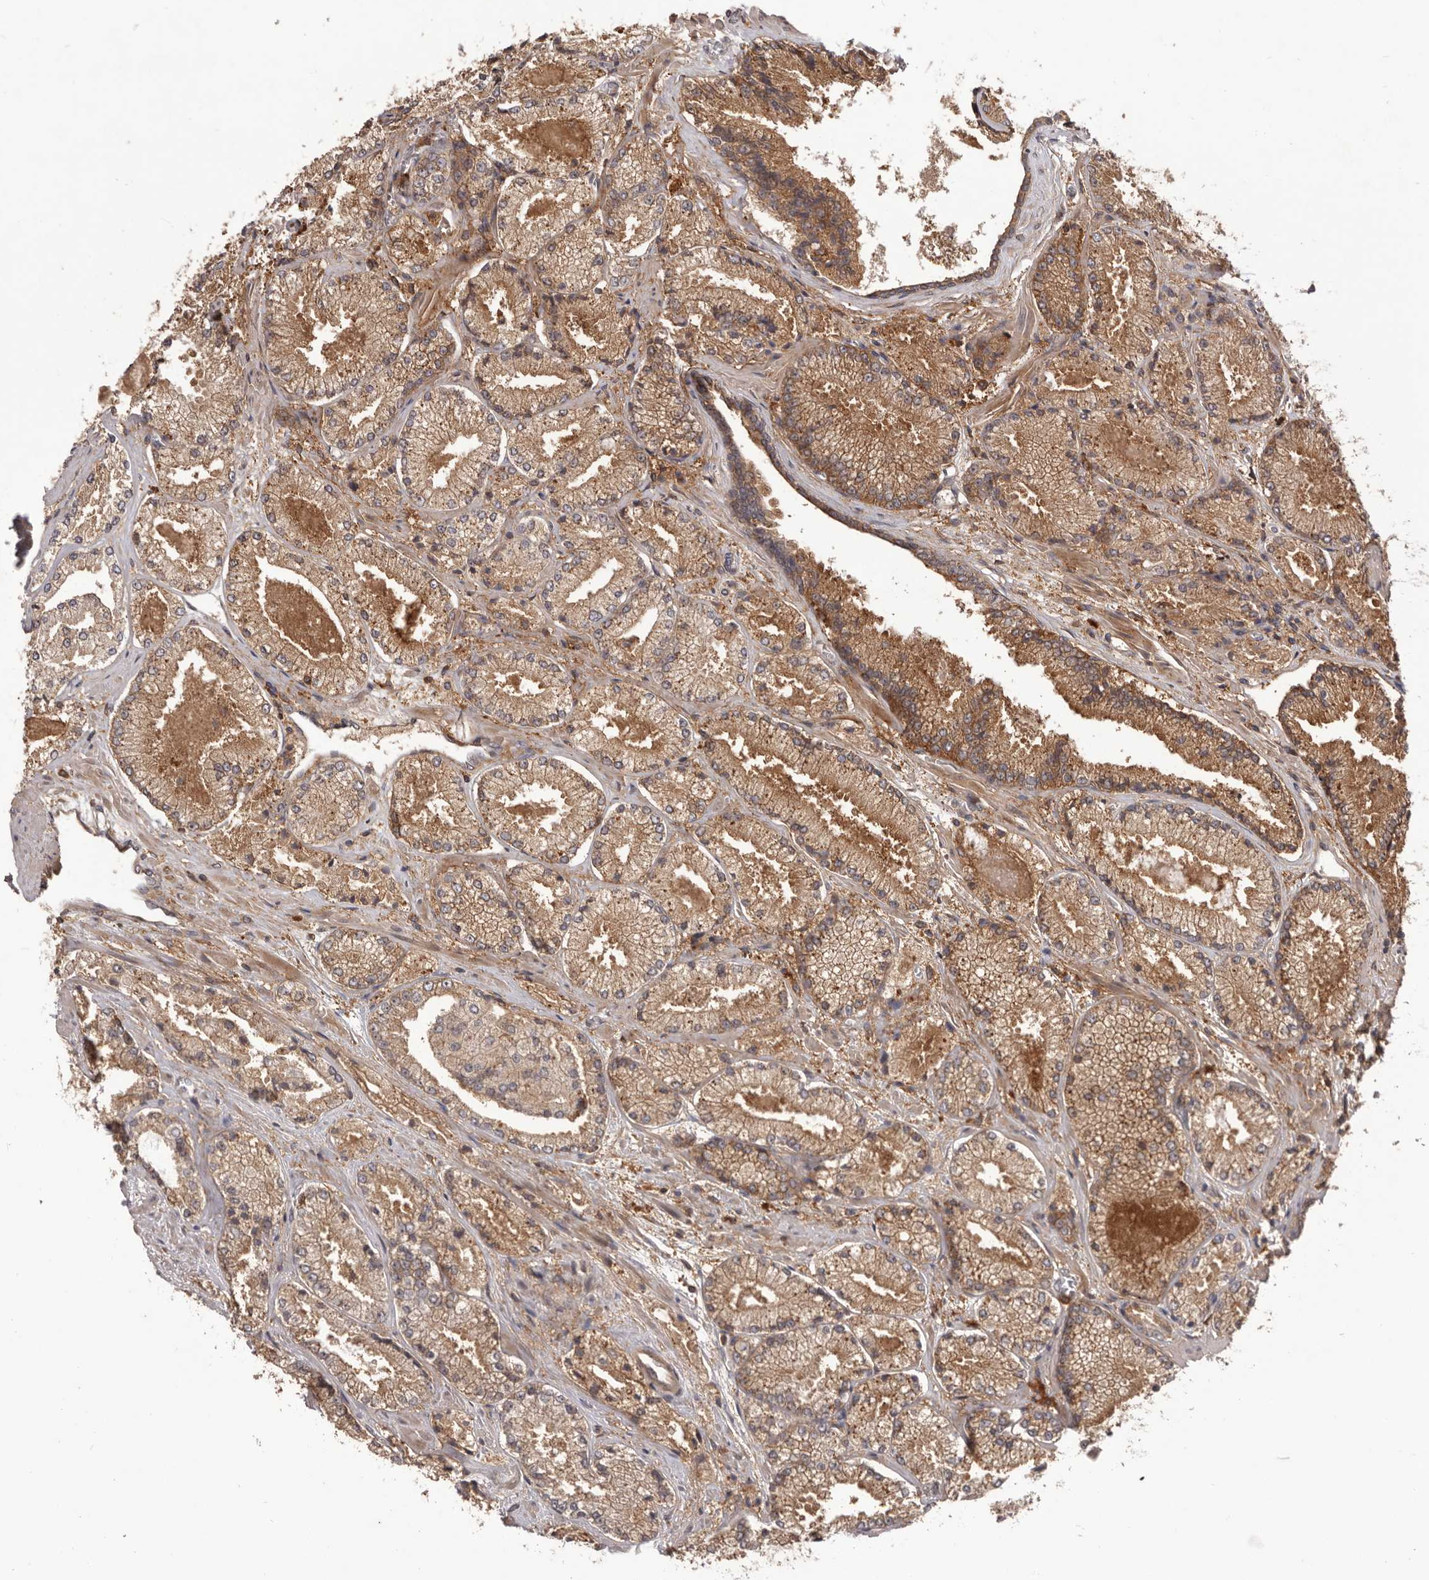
{"staining": {"intensity": "moderate", "quantity": ">75%", "location": "cytoplasmic/membranous"}, "tissue": "prostate cancer", "cell_type": "Tumor cells", "image_type": "cancer", "snomed": [{"axis": "morphology", "description": "Adenocarcinoma, High grade"}, {"axis": "topography", "description": "Prostate"}], "caption": "Prostate adenocarcinoma (high-grade) stained with immunohistochemistry (IHC) demonstrates moderate cytoplasmic/membranous expression in about >75% of tumor cells.", "gene": "GLIPR2", "patient": {"sex": "male", "age": 73}}